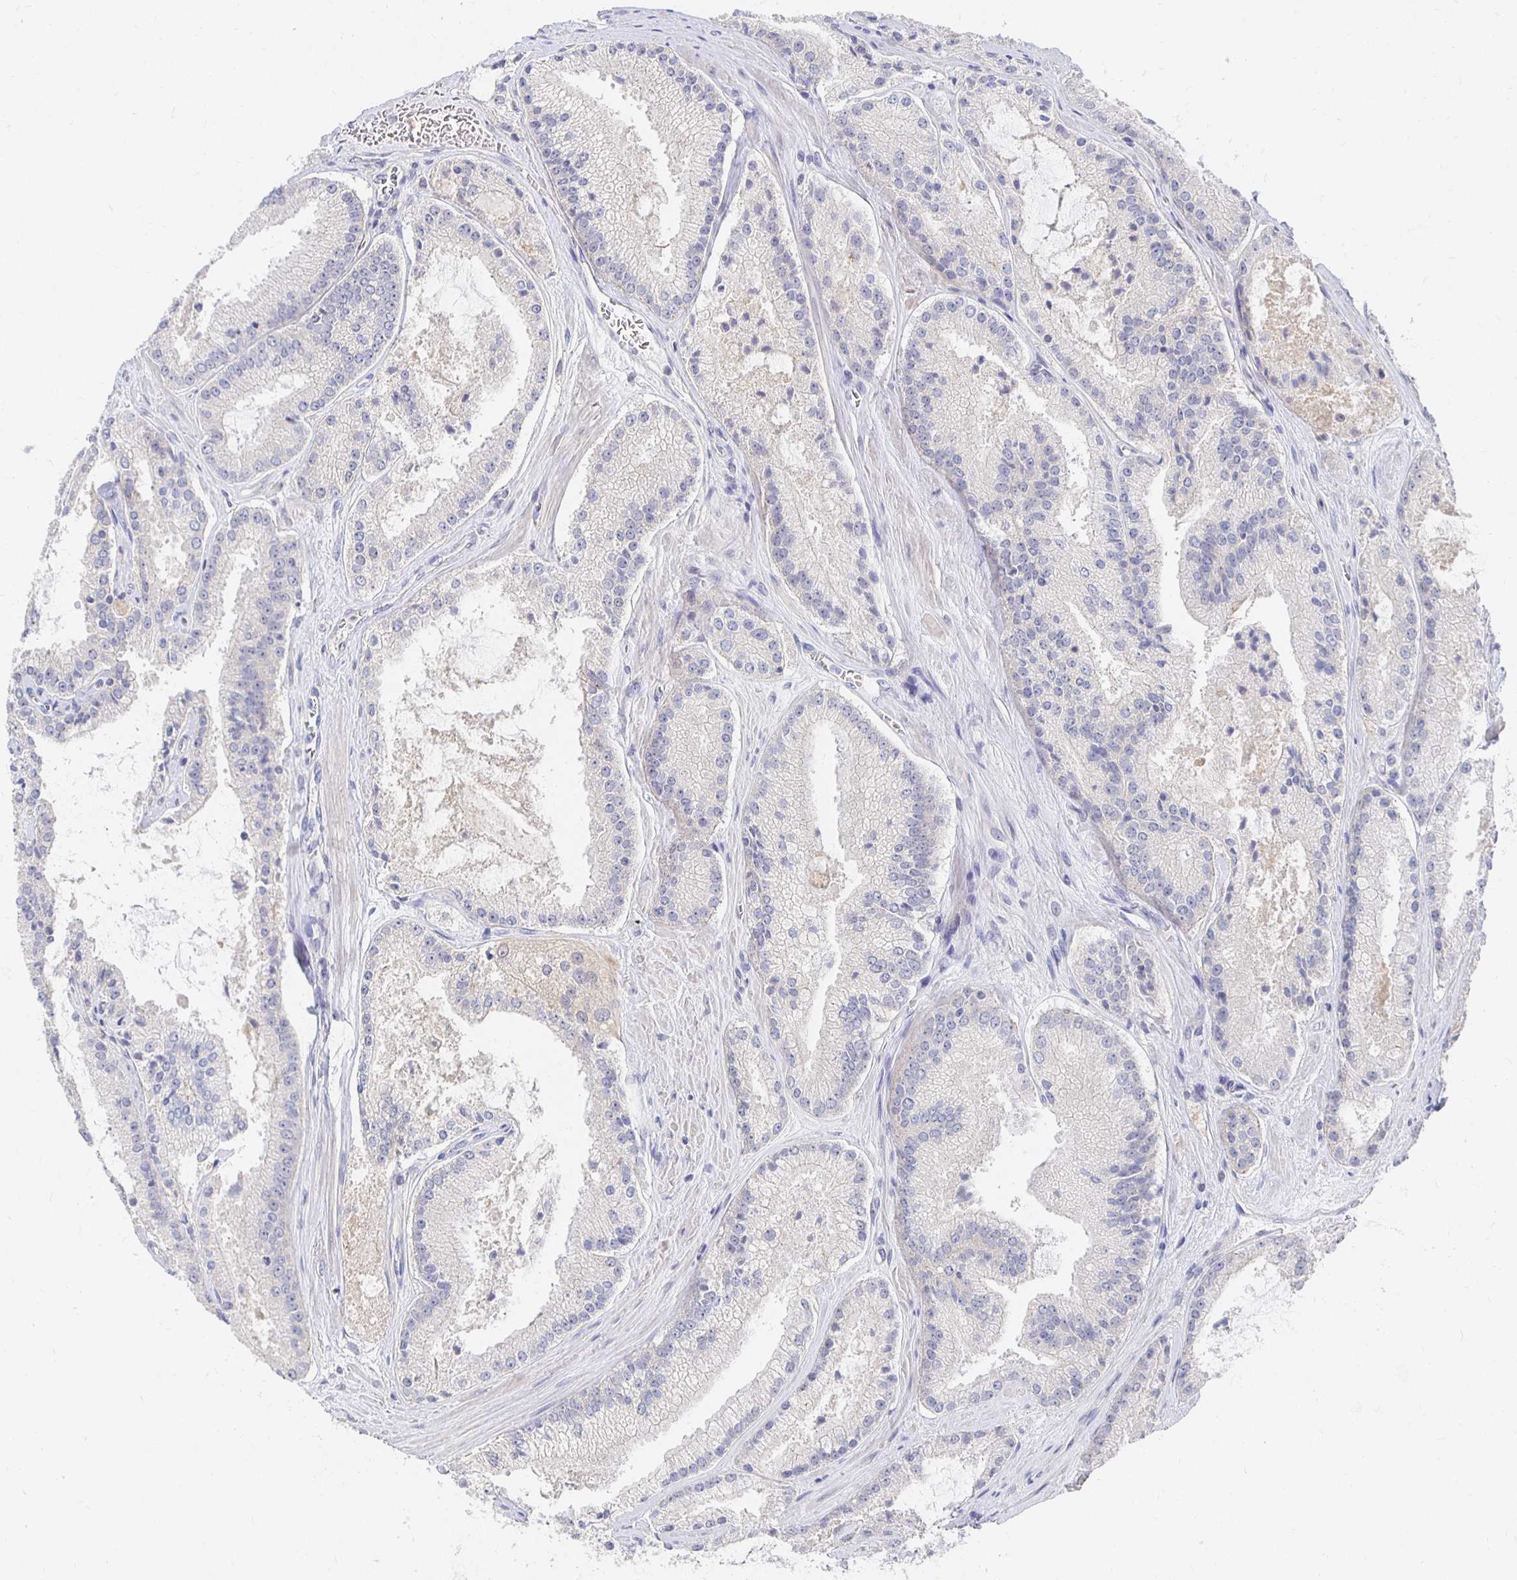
{"staining": {"intensity": "negative", "quantity": "none", "location": "none"}, "tissue": "prostate cancer", "cell_type": "Tumor cells", "image_type": "cancer", "snomed": [{"axis": "morphology", "description": "Adenocarcinoma, High grade"}, {"axis": "topography", "description": "Prostate"}], "caption": "Prostate cancer stained for a protein using immunohistochemistry reveals no positivity tumor cells.", "gene": "FKRP", "patient": {"sex": "male", "age": 73}}